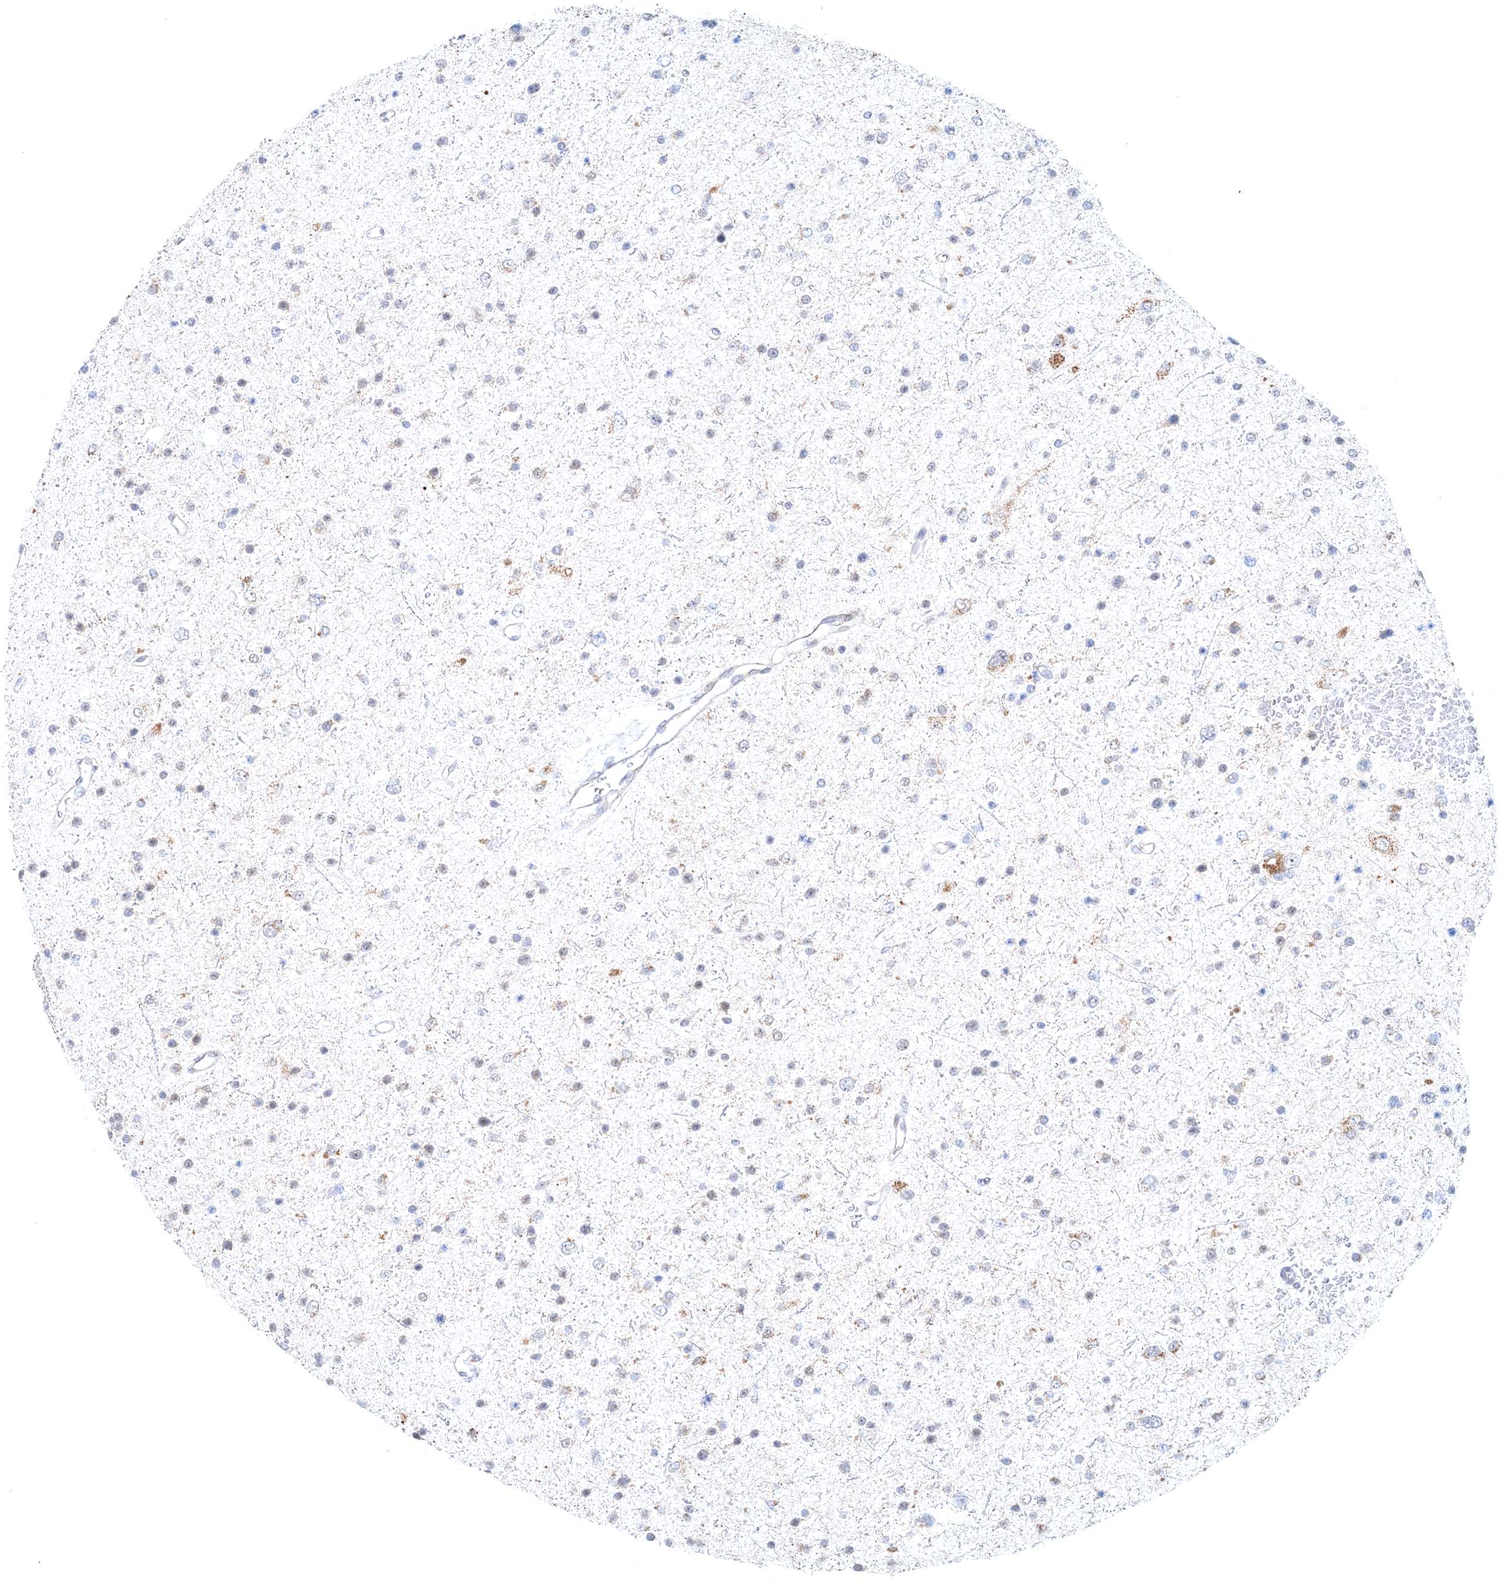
{"staining": {"intensity": "negative", "quantity": "none", "location": "none"}, "tissue": "glioma", "cell_type": "Tumor cells", "image_type": "cancer", "snomed": [{"axis": "morphology", "description": "Glioma, malignant, Low grade"}, {"axis": "topography", "description": "Brain"}], "caption": "Immunohistochemistry histopathology image of neoplastic tissue: human malignant glioma (low-grade) stained with DAB (3,3'-diaminobenzidine) demonstrates no significant protein positivity in tumor cells.", "gene": "RNF150", "patient": {"sex": "female", "age": 37}}